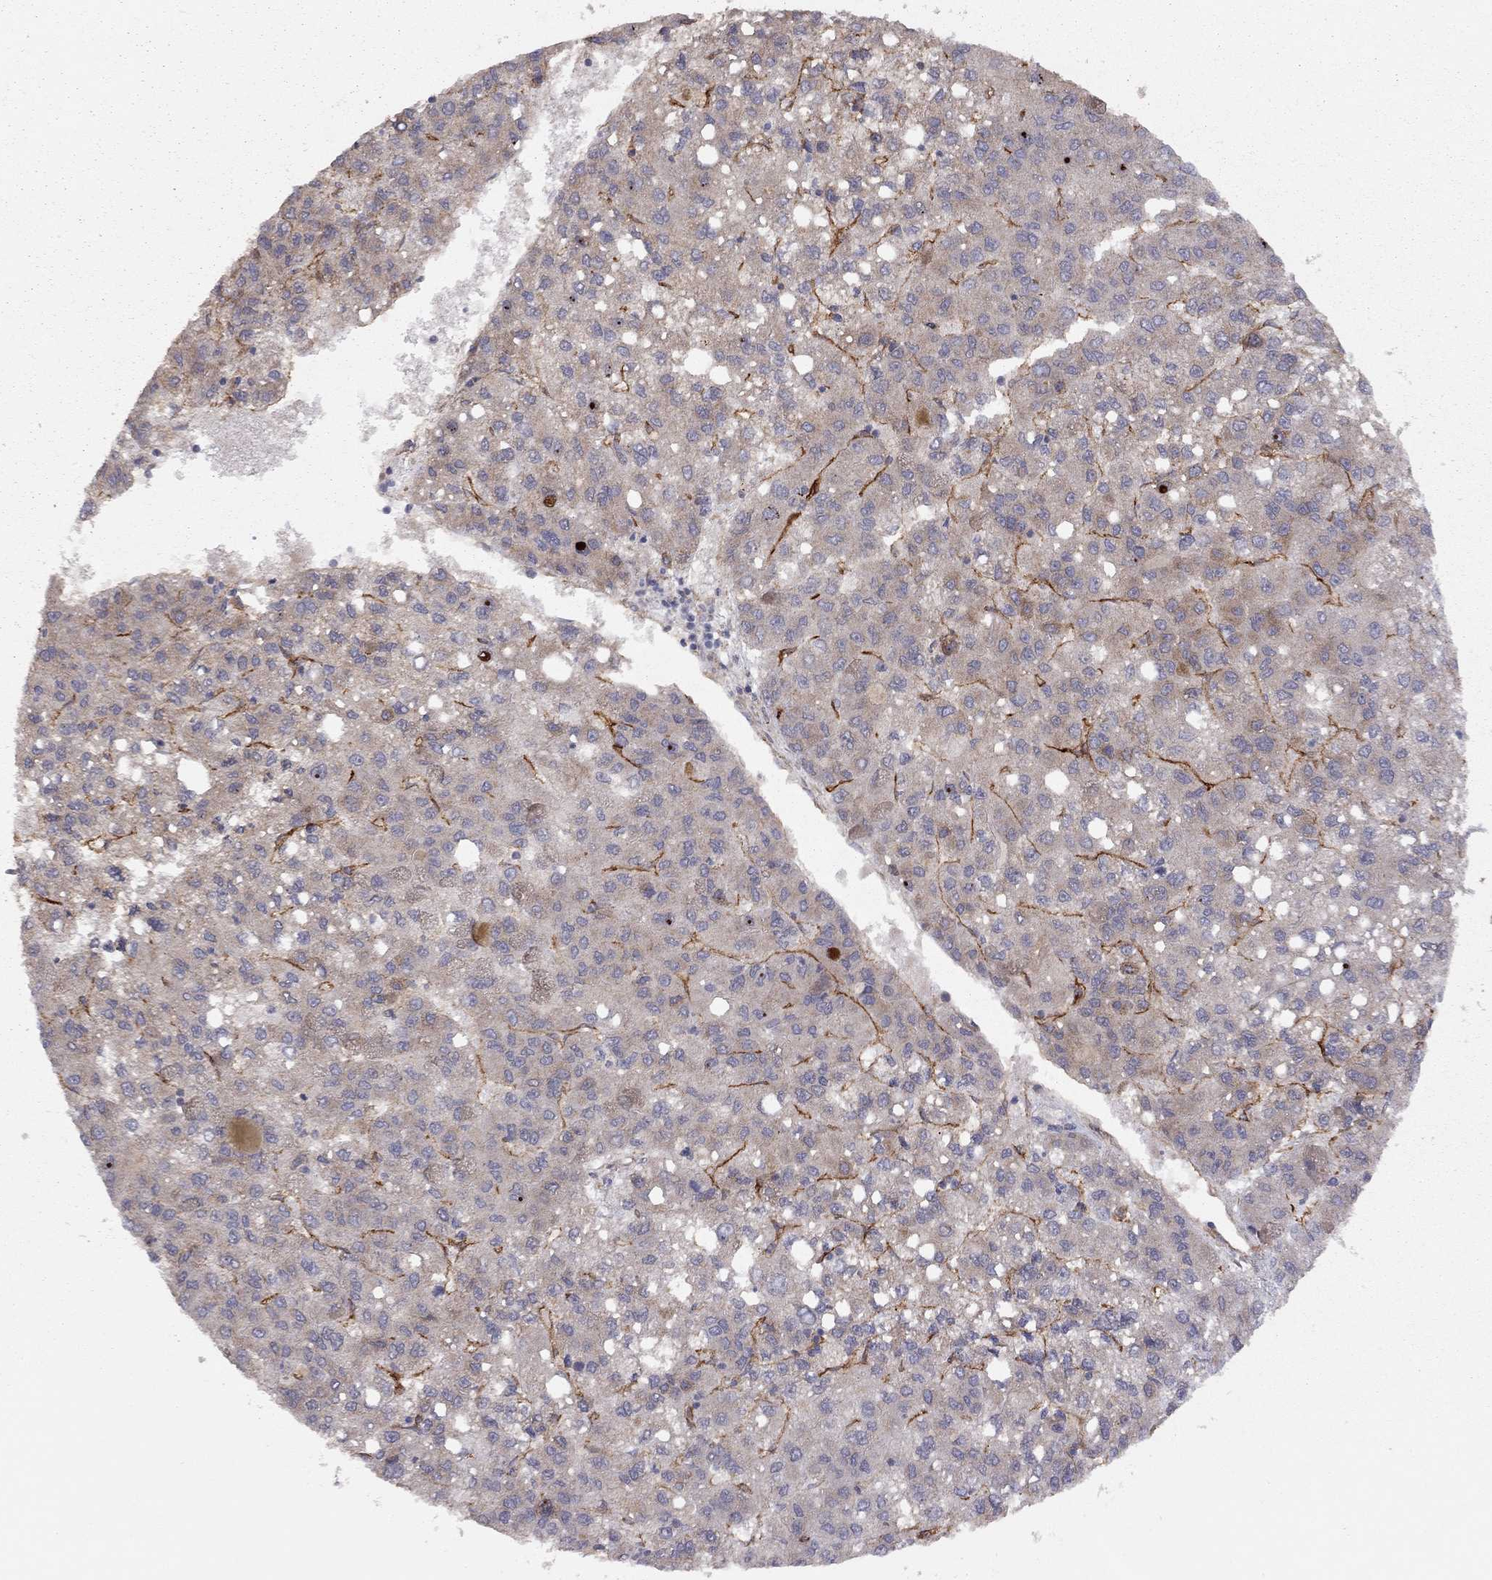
{"staining": {"intensity": "weak", "quantity": "<25%", "location": "cytoplasmic/membranous"}, "tissue": "liver cancer", "cell_type": "Tumor cells", "image_type": "cancer", "snomed": [{"axis": "morphology", "description": "Carcinoma, Hepatocellular, NOS"}, {"axis": "topography", "description": "Liver"}], "caption": "The IHC image has no significant expression in tumor cells of liver cancer (hepatocellular carcinoma) tissue.", "gene": "EXOC3L2", "patient": {"sex": "female", "age": 82}}